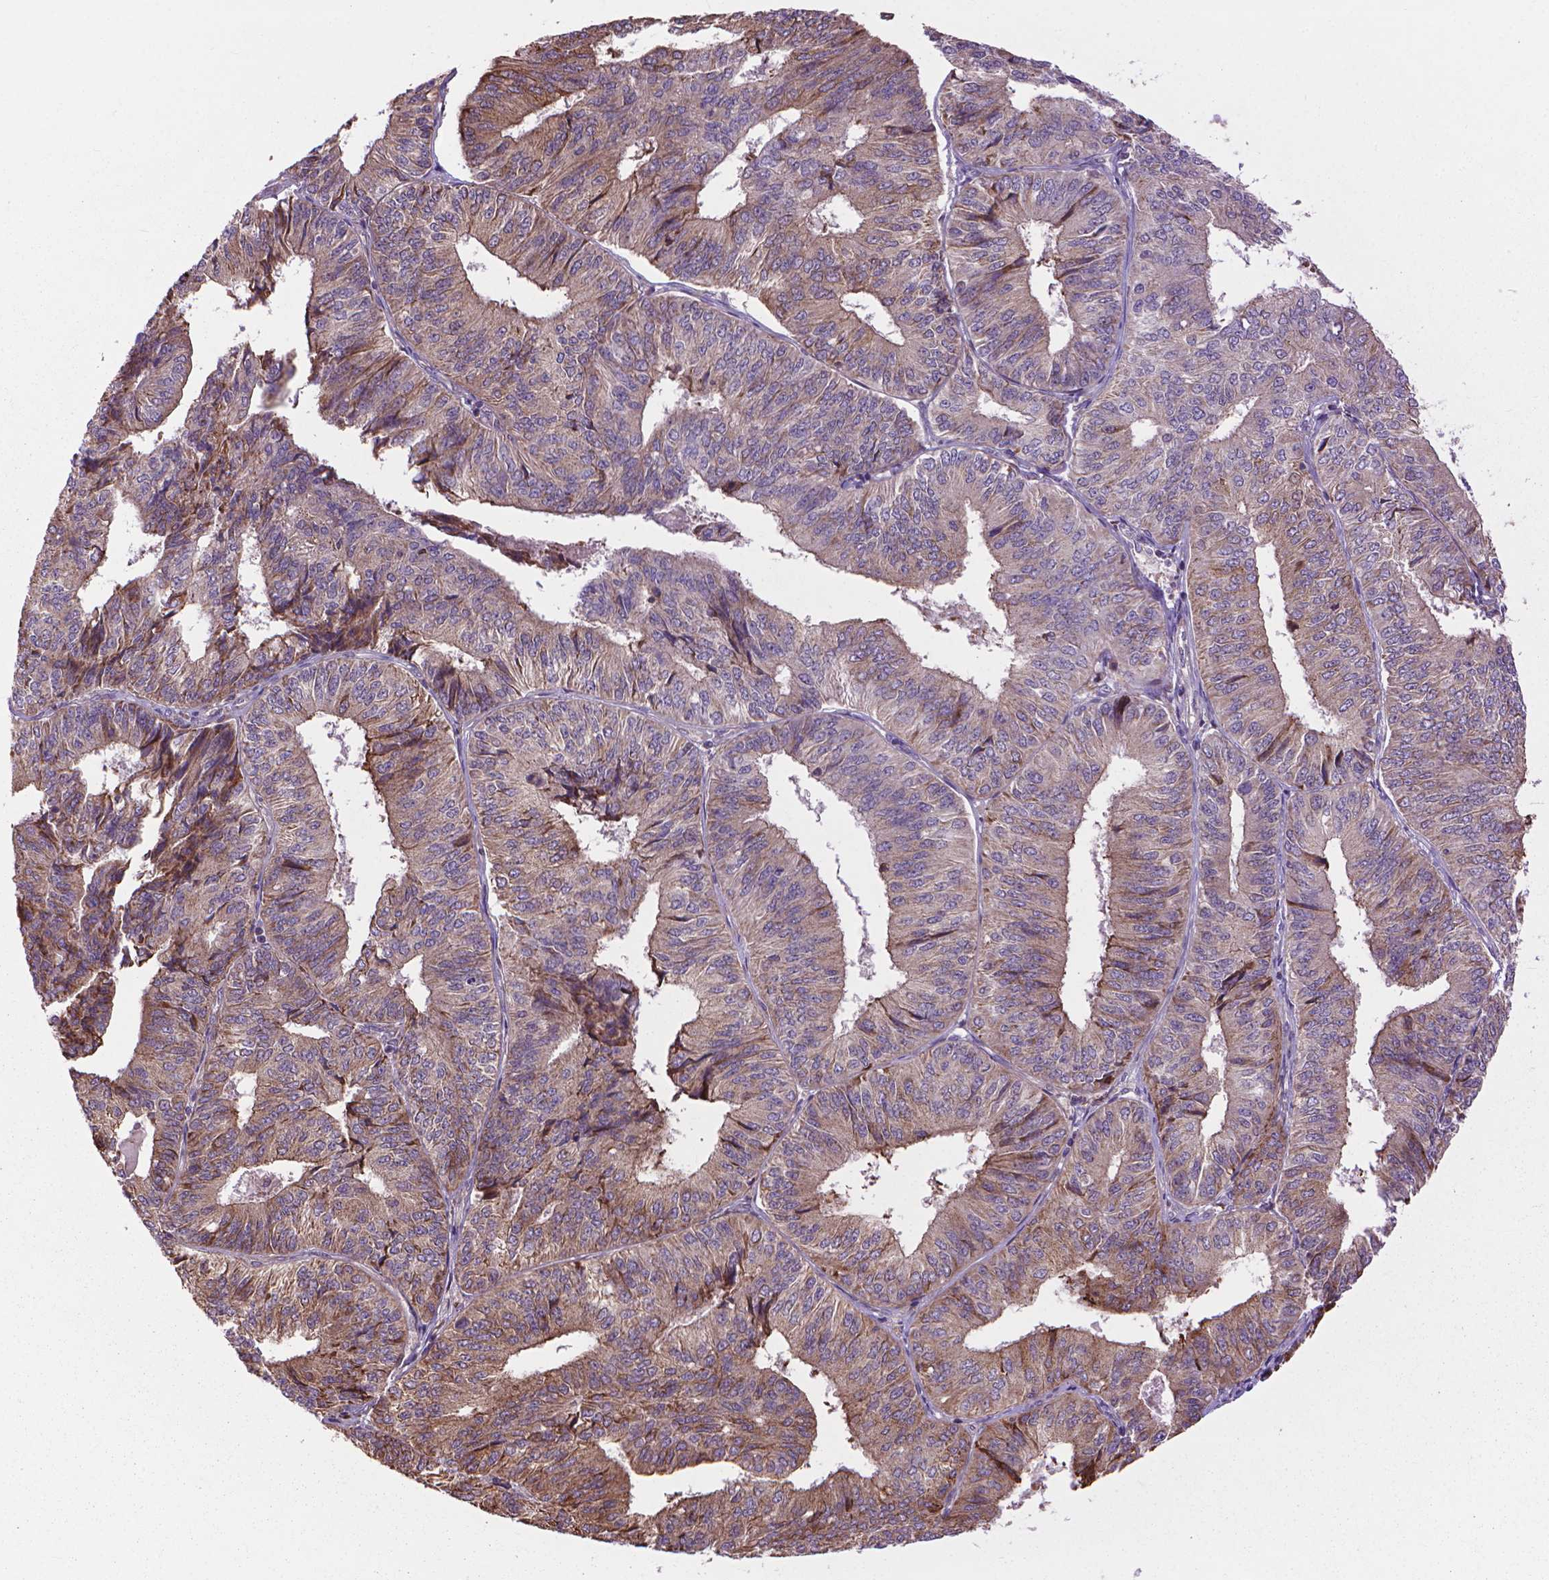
{"staining": {"intensity": "moderate", "quantity": "<25%", "location": "cytoplasmic/membranous"}, "tissue": "endometrial cancer", "cell_type": "Tumor cells", "image_type": "cancer", "snomed": [{"axis": "morphology", "description": "Adenocarcinoma, NOS"}, {"axis": "topography", "description": "Endometrium"}], "caption": "Immunohistochemistry image of neoplastic tissue: adenocarcinoma (endometrial) stained using IHC displays low levels of moderate protein expression localized specifically in the cytoplasmic/membranous of tumor cells, appearing as a cytoplasmic/membranous brown color.", "gene": "MYH14", "patient": {"sex": "female", "age": 58}}